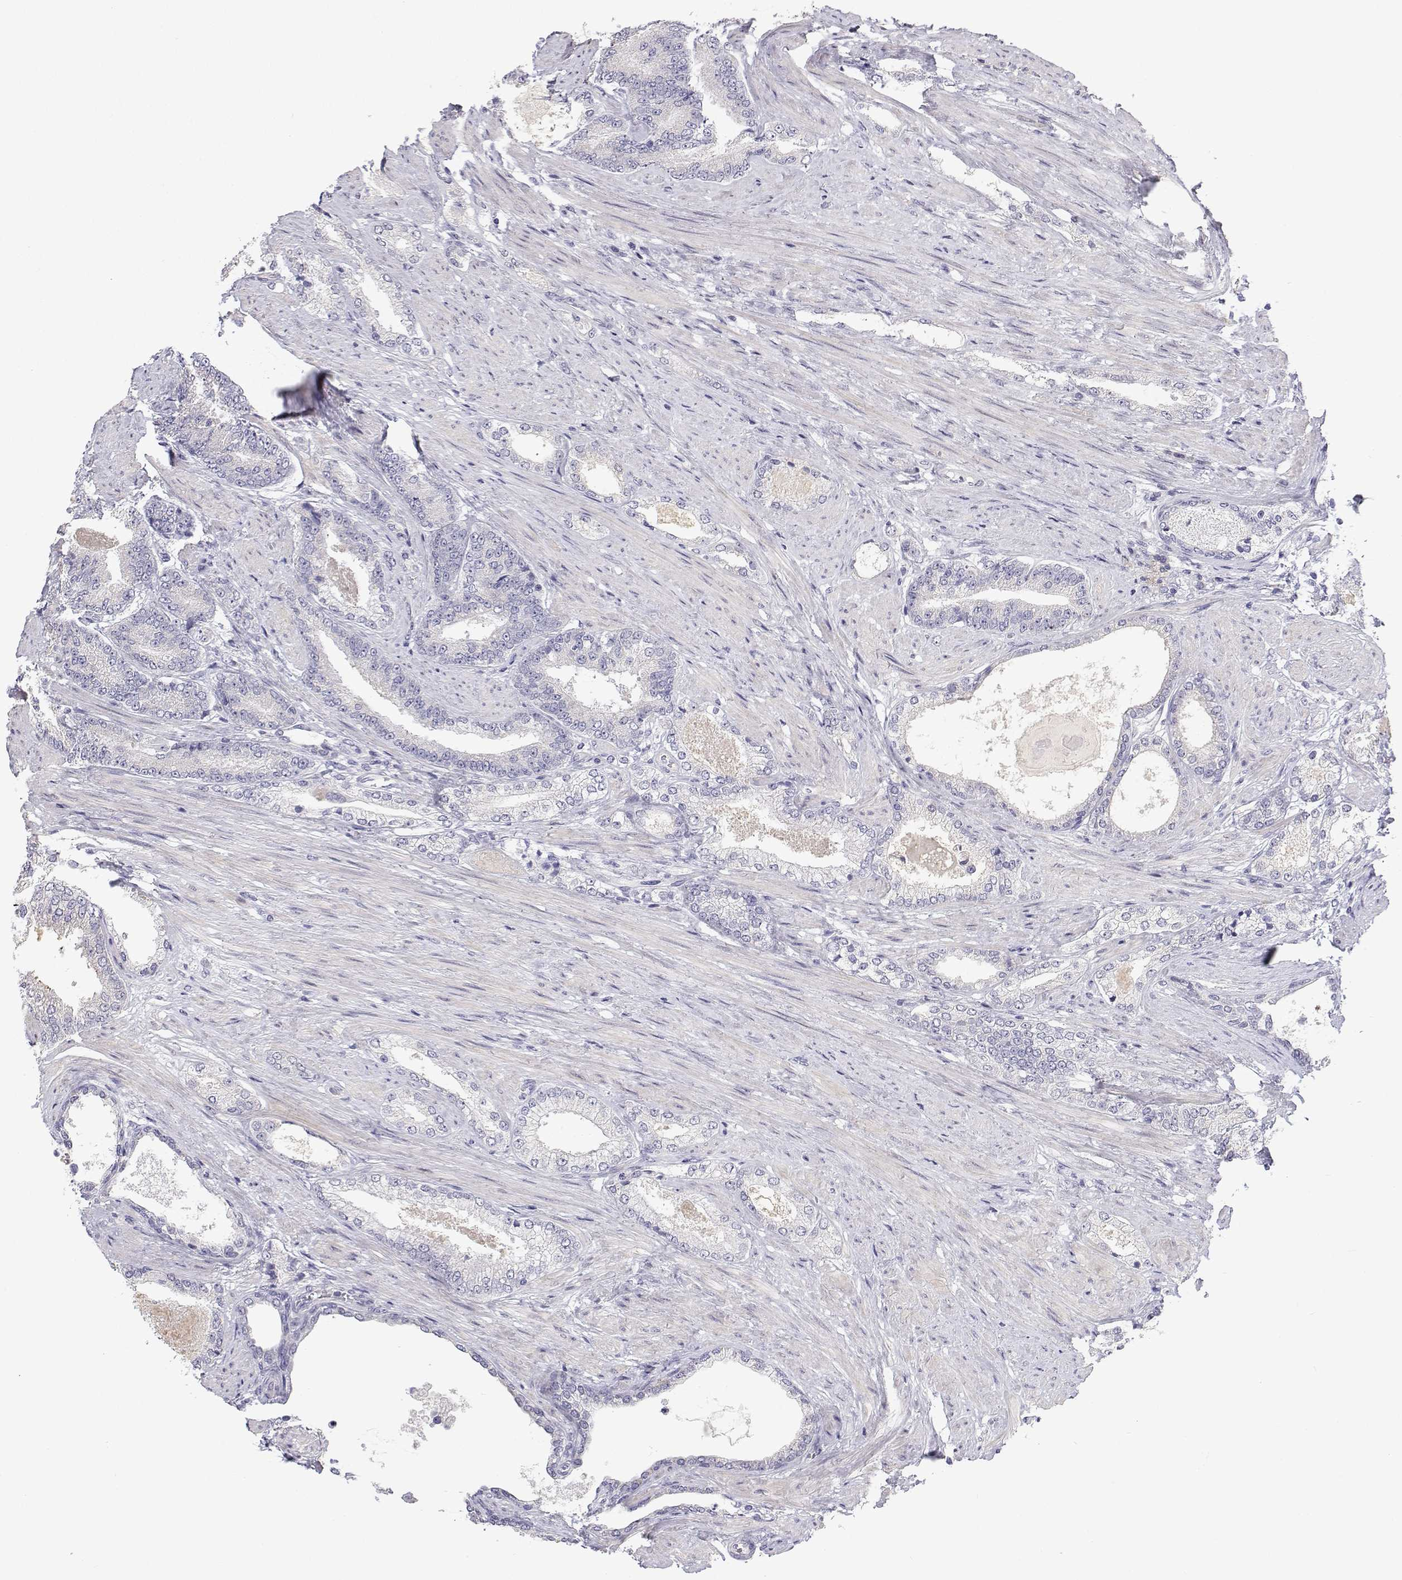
{"staining": {"intensity": "negative", "quantity": "none", "location": "none"}, "tissue": "prostate cancer", "cell_type": "Tumor cells", "image_type": "cancer", "snomed": [{"axis": "morphology", "description": "Adenocarcinoma, High grade"}, {"axis": "topography", "description": "Prostate and seminal vesicle, NOS"}], "caption": "Tumor cells show no significant protein expression in prostate cancer (adenocarcinoma (high-grade)).", "gene": "ANKRD65", "patient": {"sex": "male", "age": 61}}